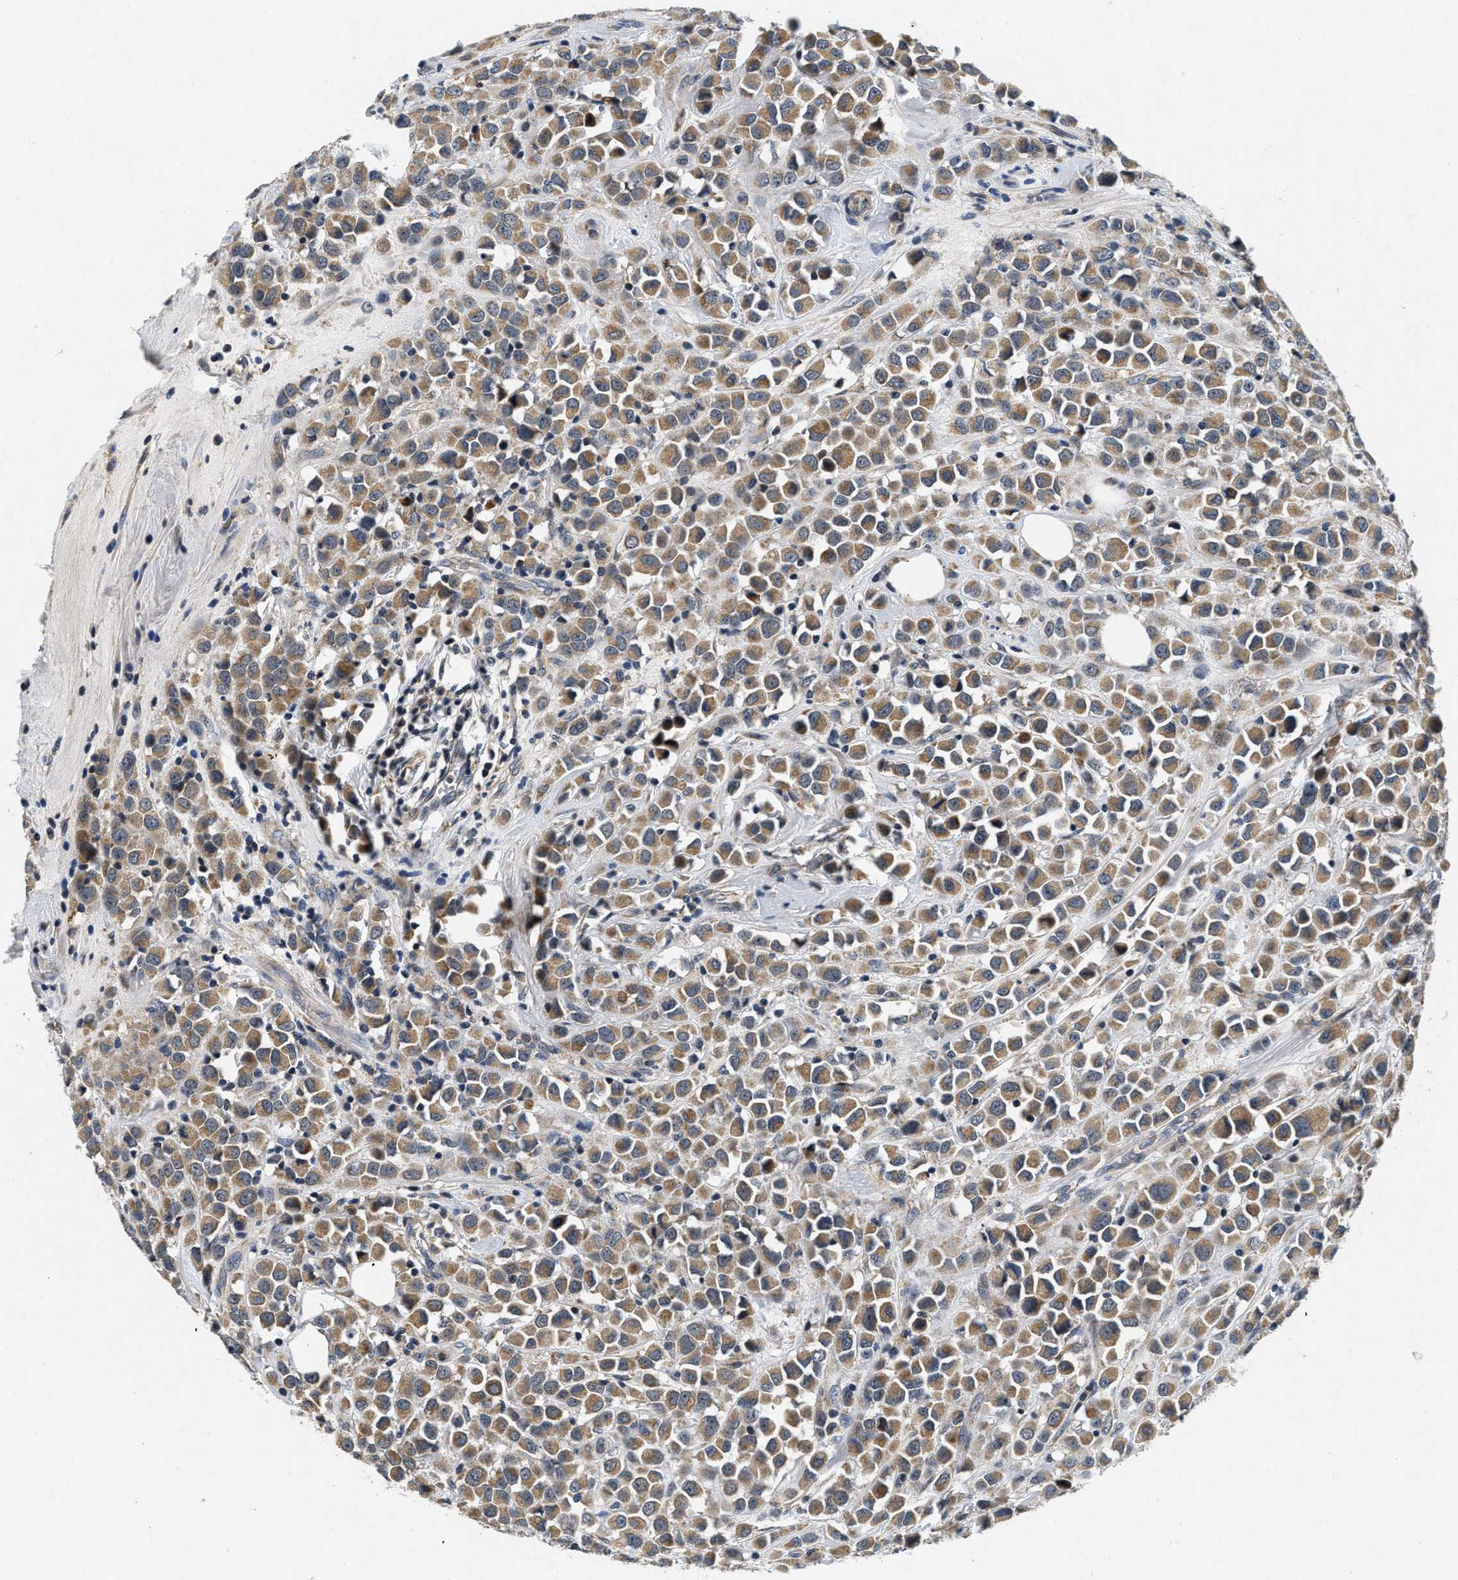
{"staining": {"intensity": "moderate", "quantity": ">75%", "location": "cytoplasmic/membranous"}, "tissue": "breast cancer", "cell_type": "Tumor cells", "image_type": "cancer", "snomed": [{"axis": "morphology", "description": "Duct carcinoma"}, {"axis": "topography", "description": "Breast"}], "caption": "The histopathology image demonstrates immunohistochemical staining of invasive ductal carcinoma (breast). There is moderate cytoplasmic/membranous expression is appreciated in about >75% of tumor cells.", "gene": "PDP1", "patient": {"sex": "female", "age": 61}}